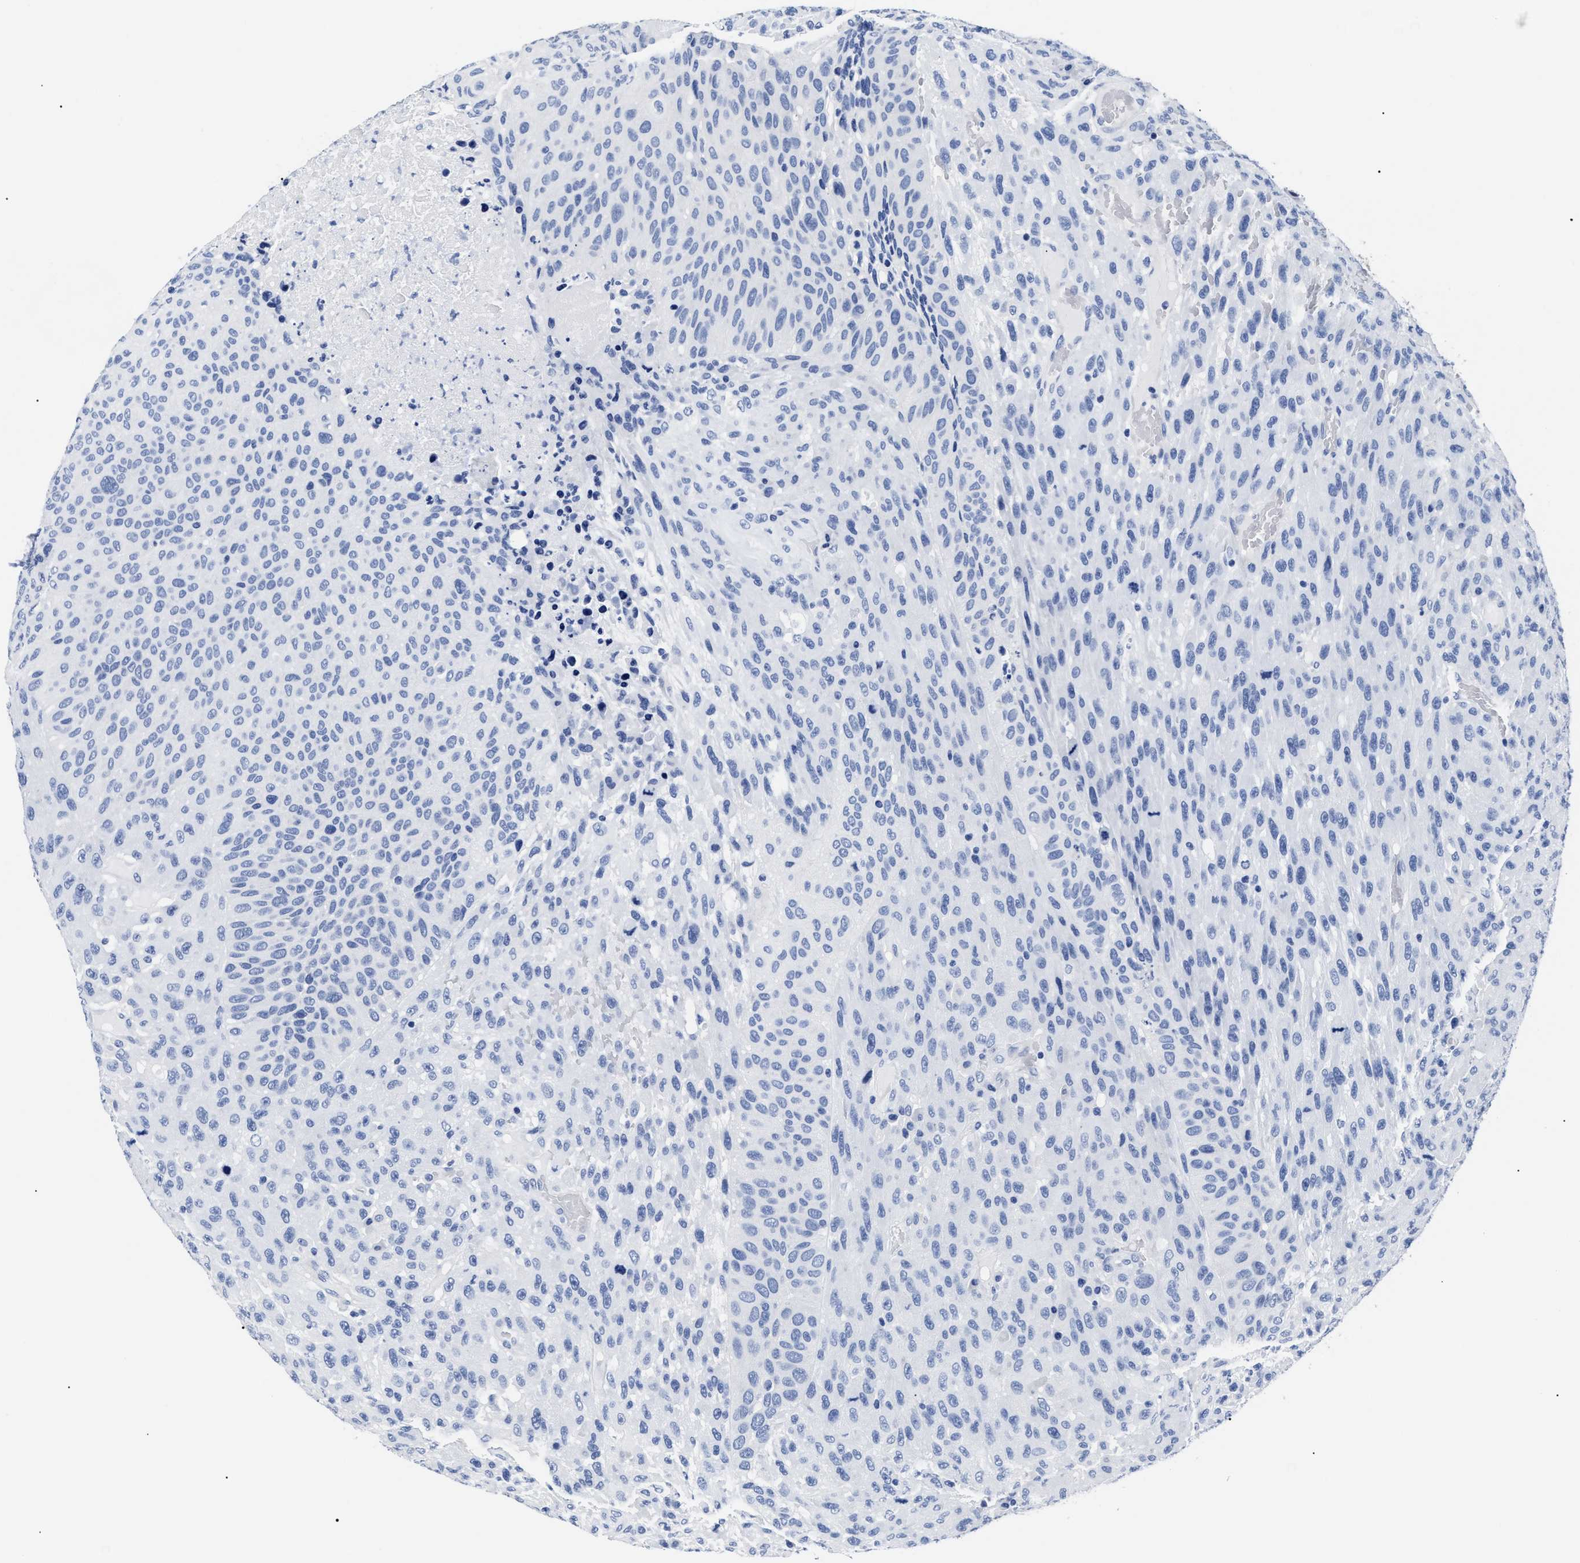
{"staining": {"intensity": "negative", "quantity": "none", "location": "none"}, "tissue": "urothelial cancer", "cell_type": "Tumor cells", "image_type": "cancer", "snomed": [{"axis": "morphology", "description": "Urothelial carcinoma, High grade"}, {"axis": "topography", "description": "Urinary bladder"}], "caption": "Immunohistochemistry image of neoplastic tissue: high-grade urothelial carcinoma stained with DAB exhibits no significant protein staining in tumor cells.", "gene": "ALPG", "patient": {"sex": "male", "age": 66}}